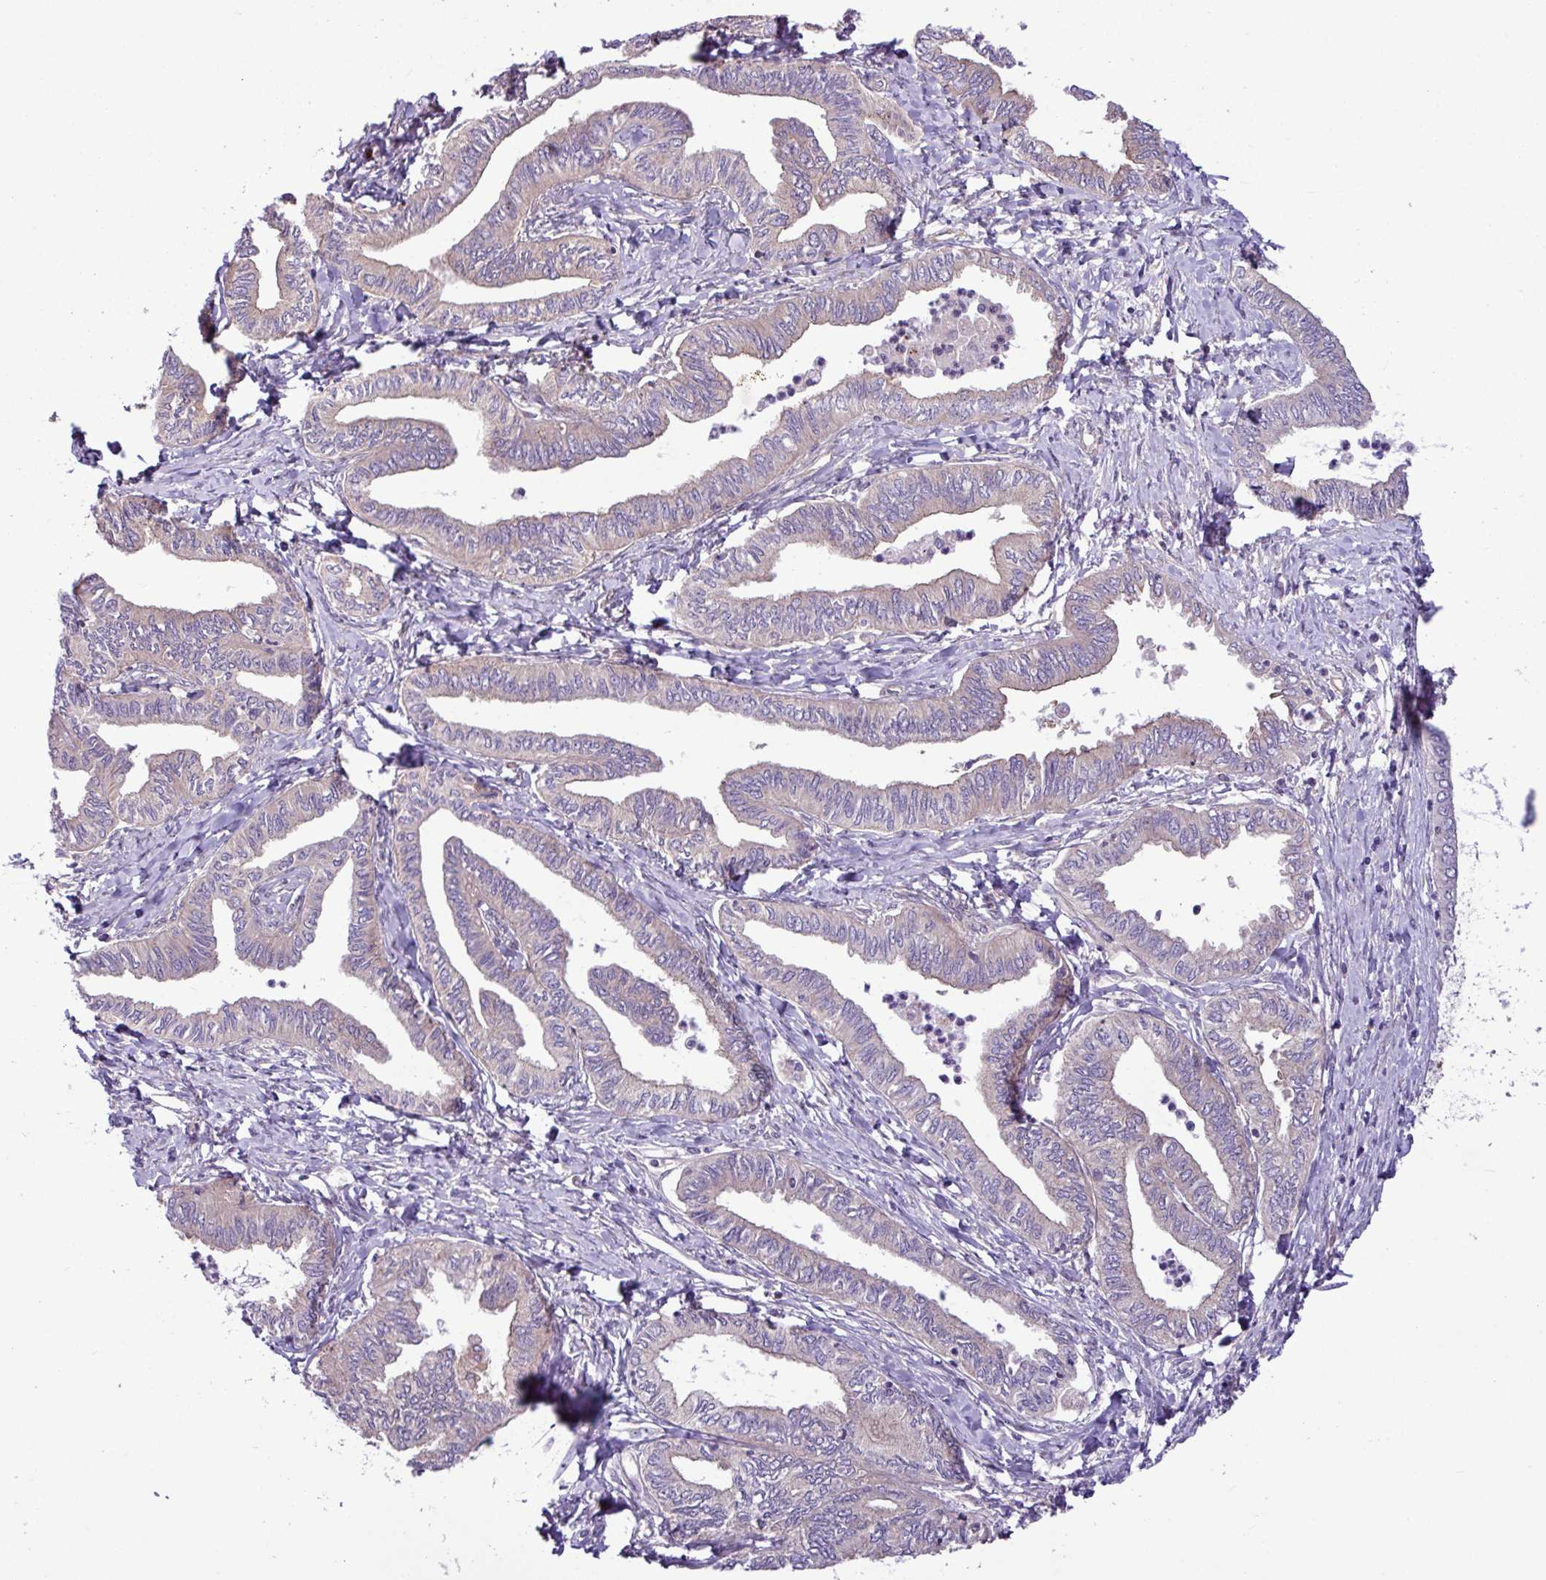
{"staining": {"intensity": "negative", "quantity": "none", "location": "none"}, "tissue": "ovarian cancer", "cell_type": "Tumor cells", "image_type": "cancer", "snomed": [{"axis": "morphology", "description": "Carcinoma, endometroid"}, {"axis": "topography", "description": "Ovary"}], "caption": "Immunohistochemistry (IHC) photomicrograph of neoplastic tissue: ovarian cancer stained with DAB exhibits no significant protein positivity in tumor cells.", "gene": "MROH2A", "patient": {"sex": "female", "age": 70}}